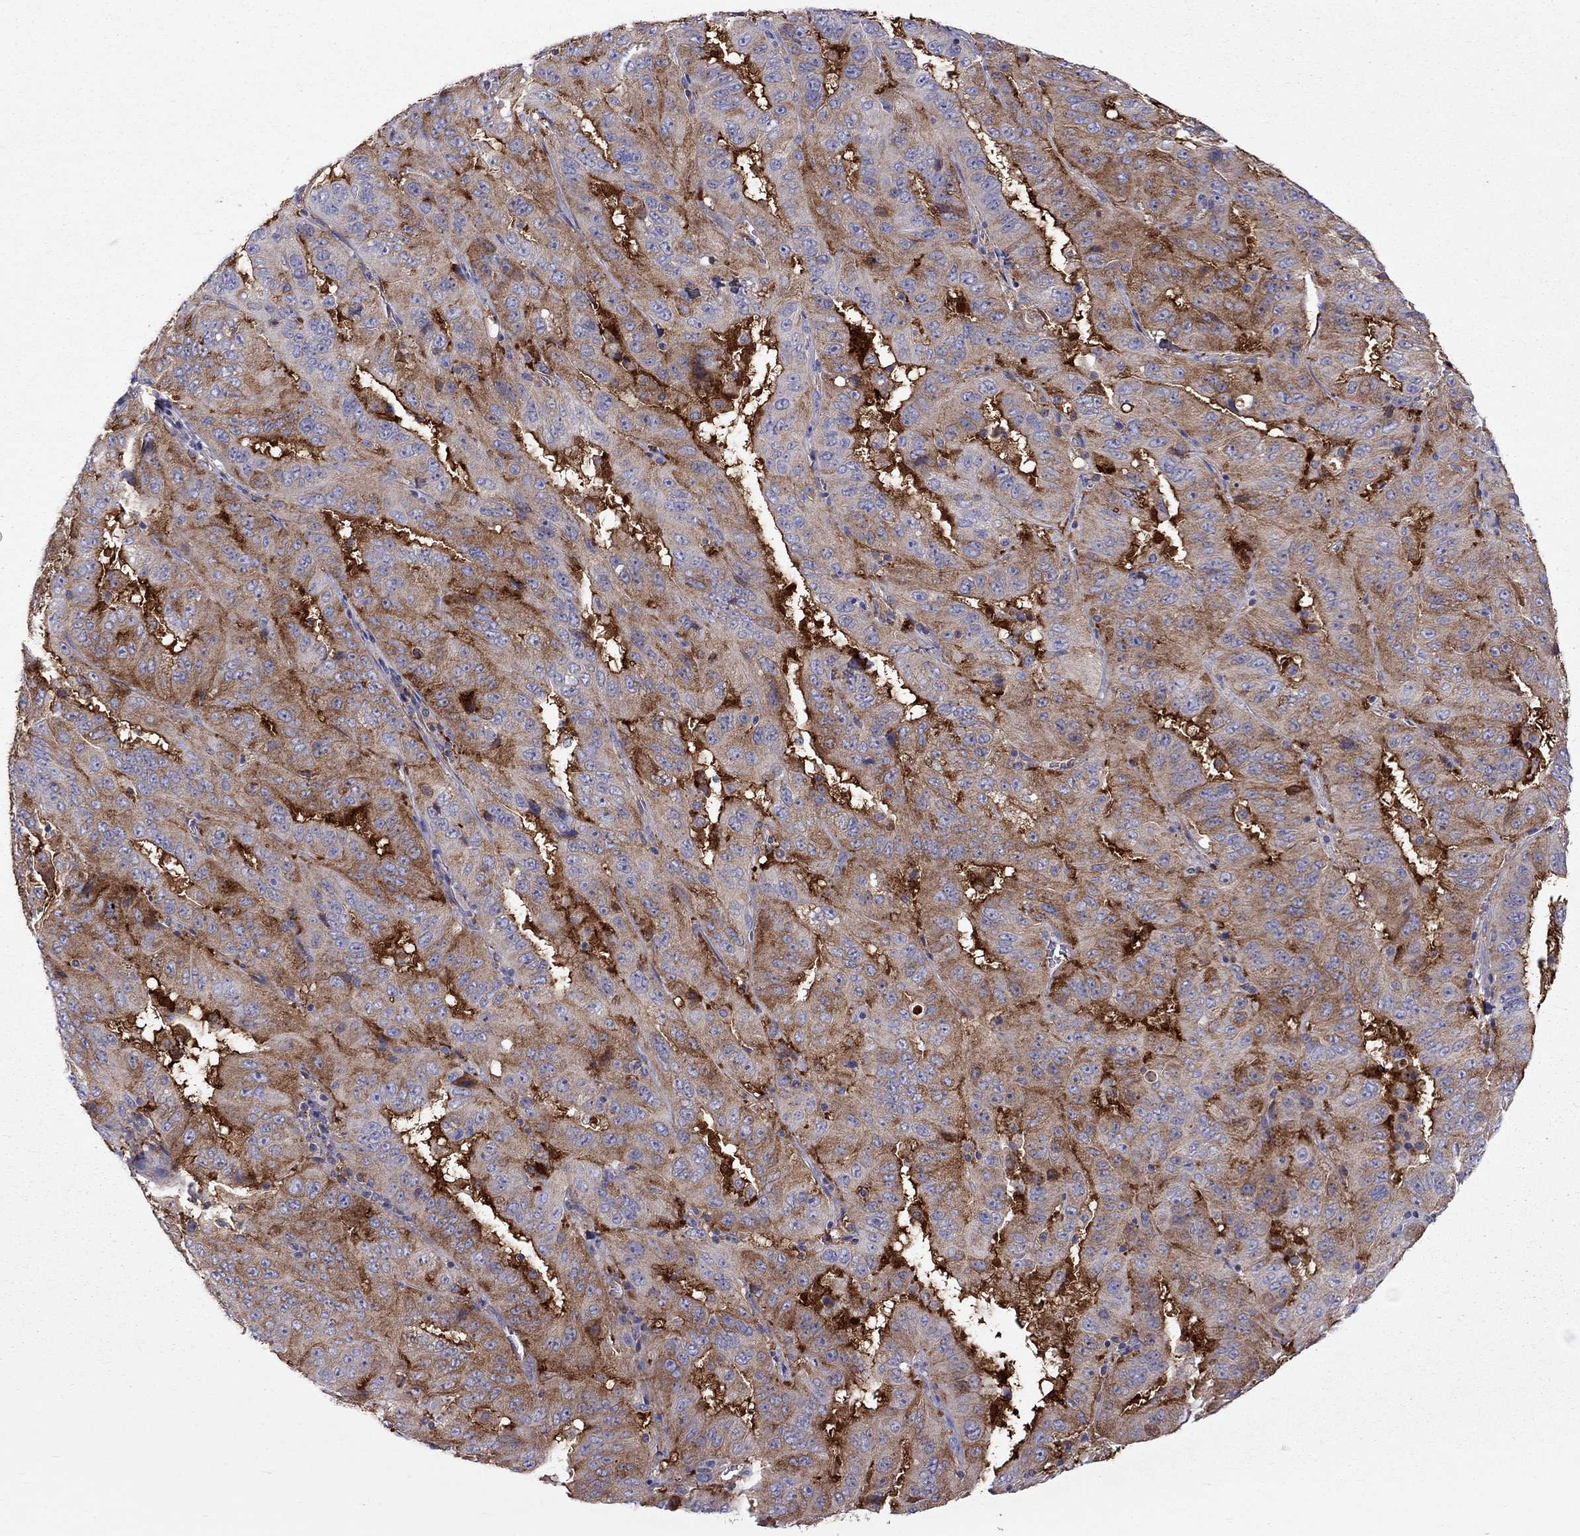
{"staining": {"intensity": "strong", "quantity": ">75%", "location": "cytoplasmic/membranous"}, "tissue": "pancreatic cancer", "cell_type": "Tumor cells", "image_type": "cancer", "snomed": [{"axis": "morphology", "description": "Adenocarcinoma, NOS"}, {"axis": "topography", "description": "Pancreas"}], "caption": "This micrograph exhibits adenocarcinoma (pancreatic) stained with immunohistochemistry to label a protein in brown. The cytoplasmic/membranous of tumor cells show strong positivity for the protein. Nuclei are counter-stained blue.", "gene": "EIF4E3", "patient": {"sex": "male", "age": 63}}